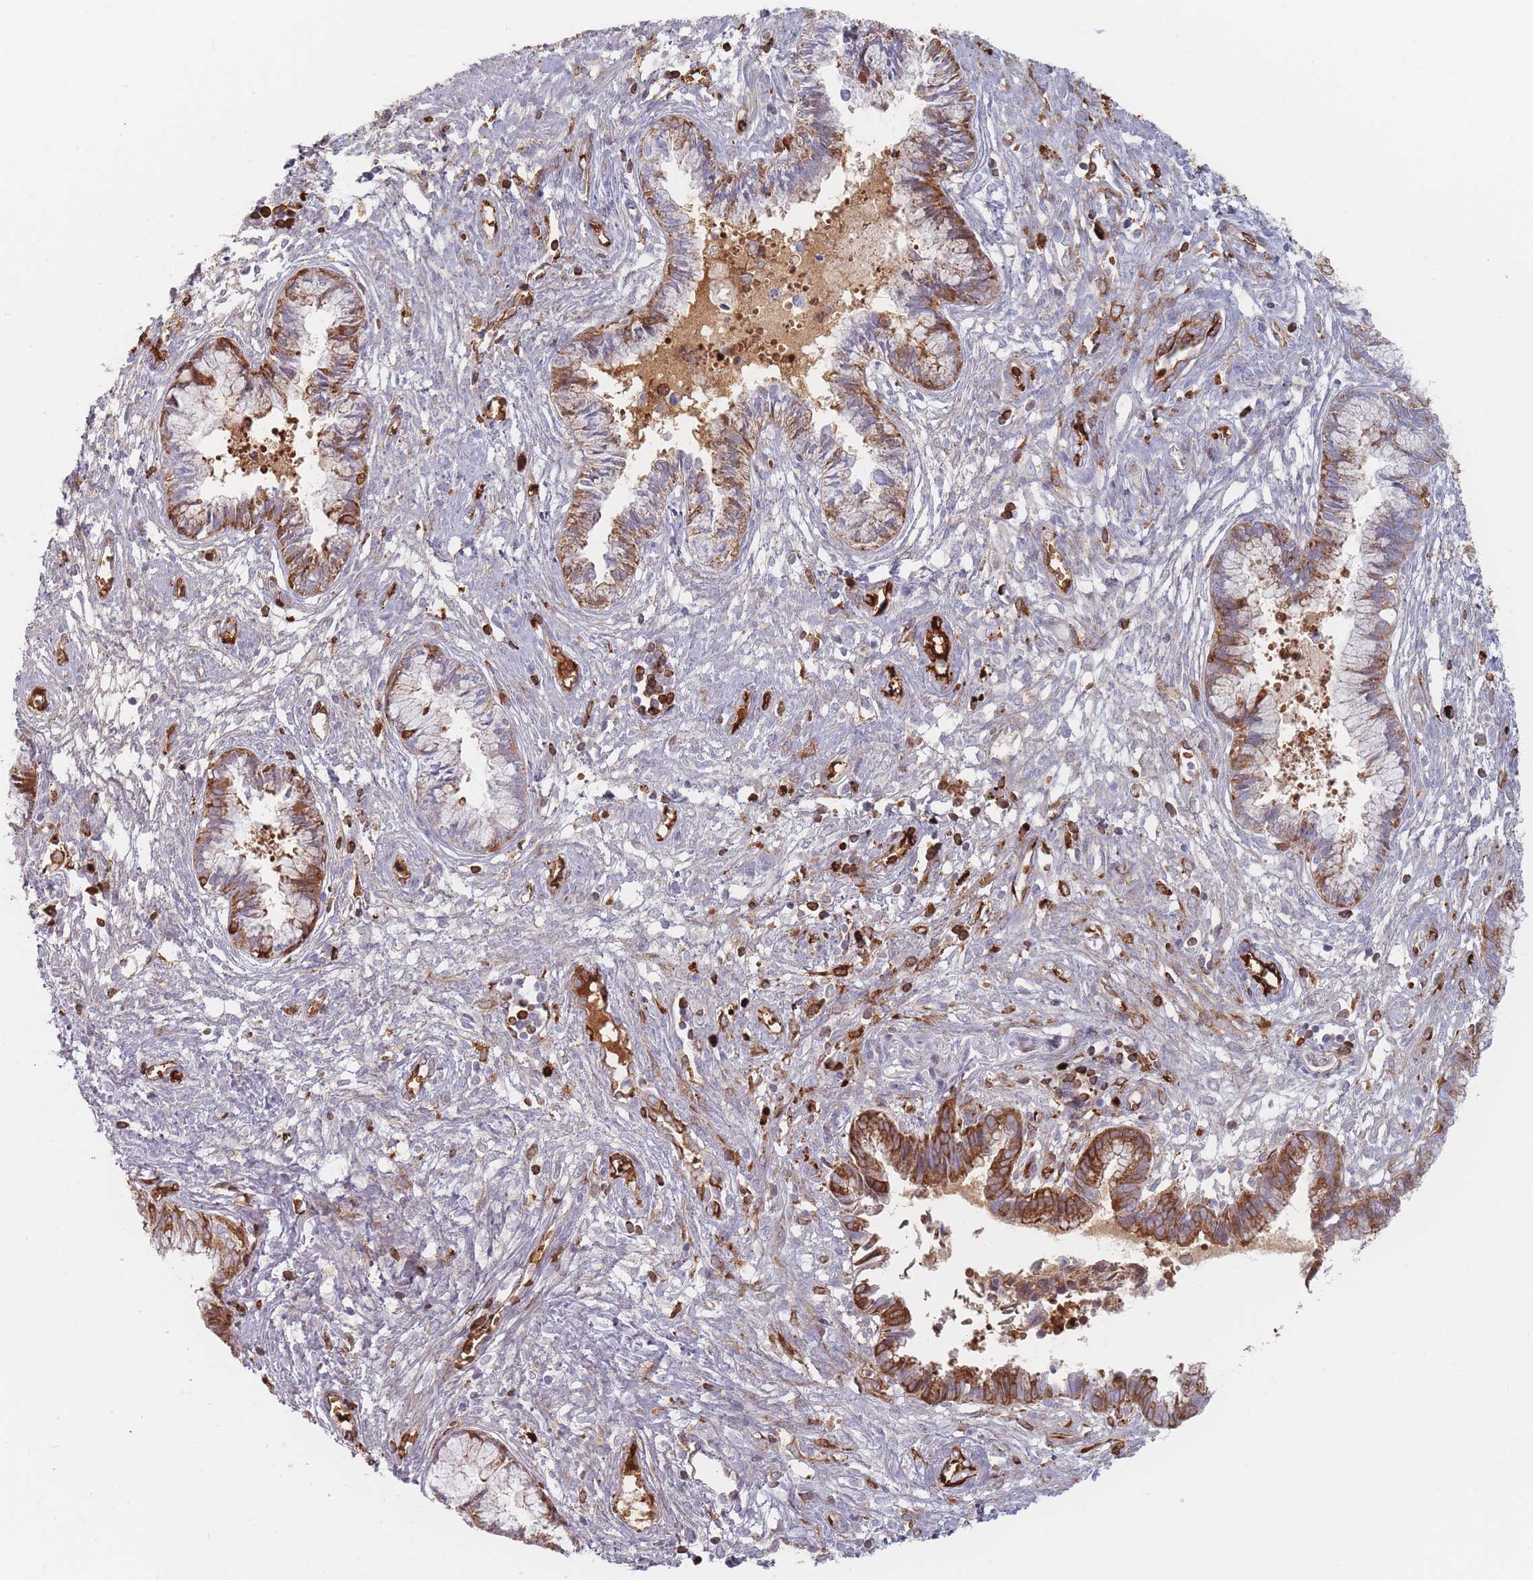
{"staining": {"intensity": "moderate", "quantity": ">75%", "location": "cytoplasmic/membranous"}, "tissue": "cervical cancer", "cell_type": "Tumor cells", "image_type": "cancer", "snomed": [{"axis": "morphology", "description": "Adenocarcinoma, NOS"}, {"axis": "topography", "description": "Cervix"}], "caption": "Moderate cytoplasmic/membranous protein expression is appreciated in about >75% of tumor cells in cervical cancer.", "gene": "SLC2A6", "patient": {"sex": "female", "age": 44}}